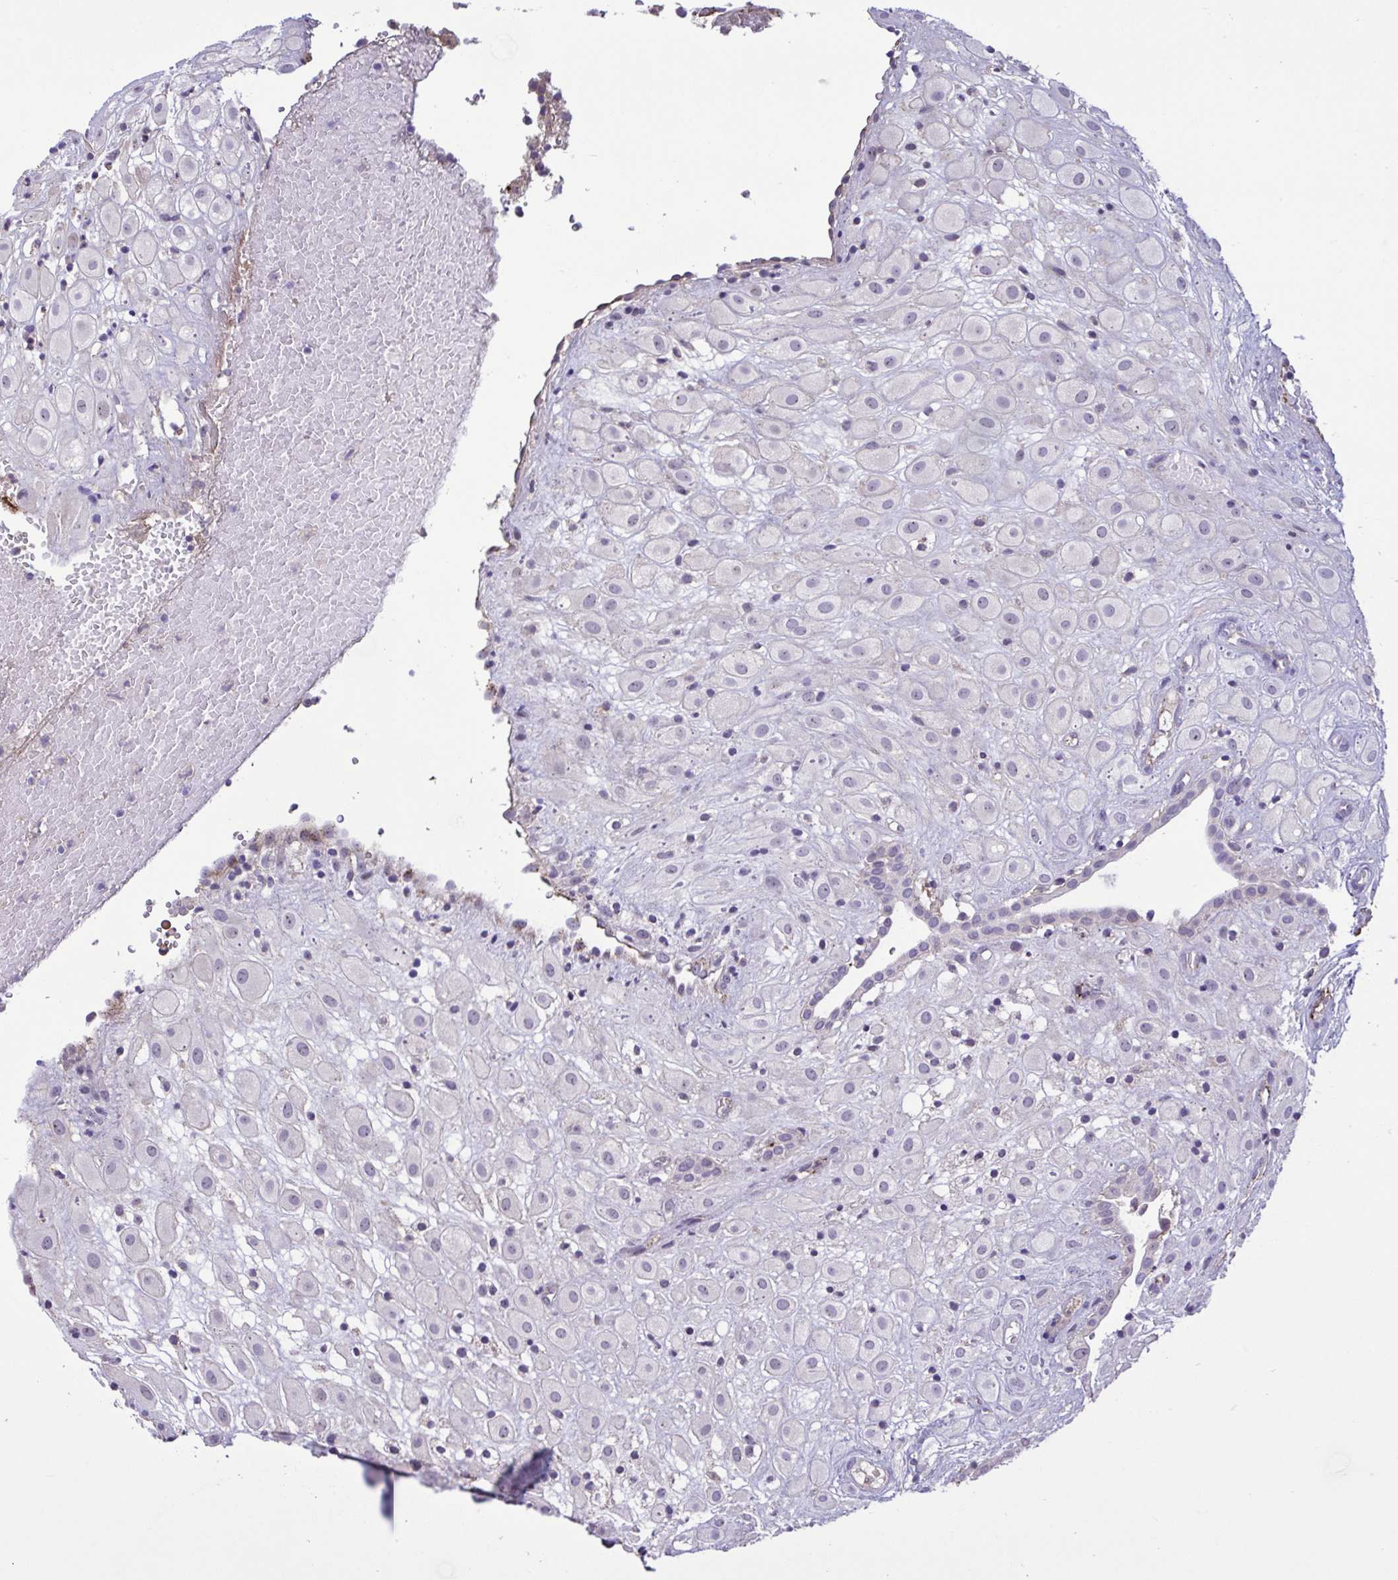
{"staining": {"intensity": "negative", "quantity": "none", "location": "none"}, "tissue": "placenta", "cell_type": "Decidual cells", "image_type": "normal", "snomed": [{"axis": "morphology", "description": "Normal tissue, NOS"}, {"axis": "topography", "description": "Placenta"}], "caption": "The immunohistochemistry image has no significant positivity in decidual cells of placenta. The staining is performed using DAB brown chromogen with nuclei counter-stained in using hematoxylin.", "gene": "CD101", "patient": {"sex": "female", "age": 24}}